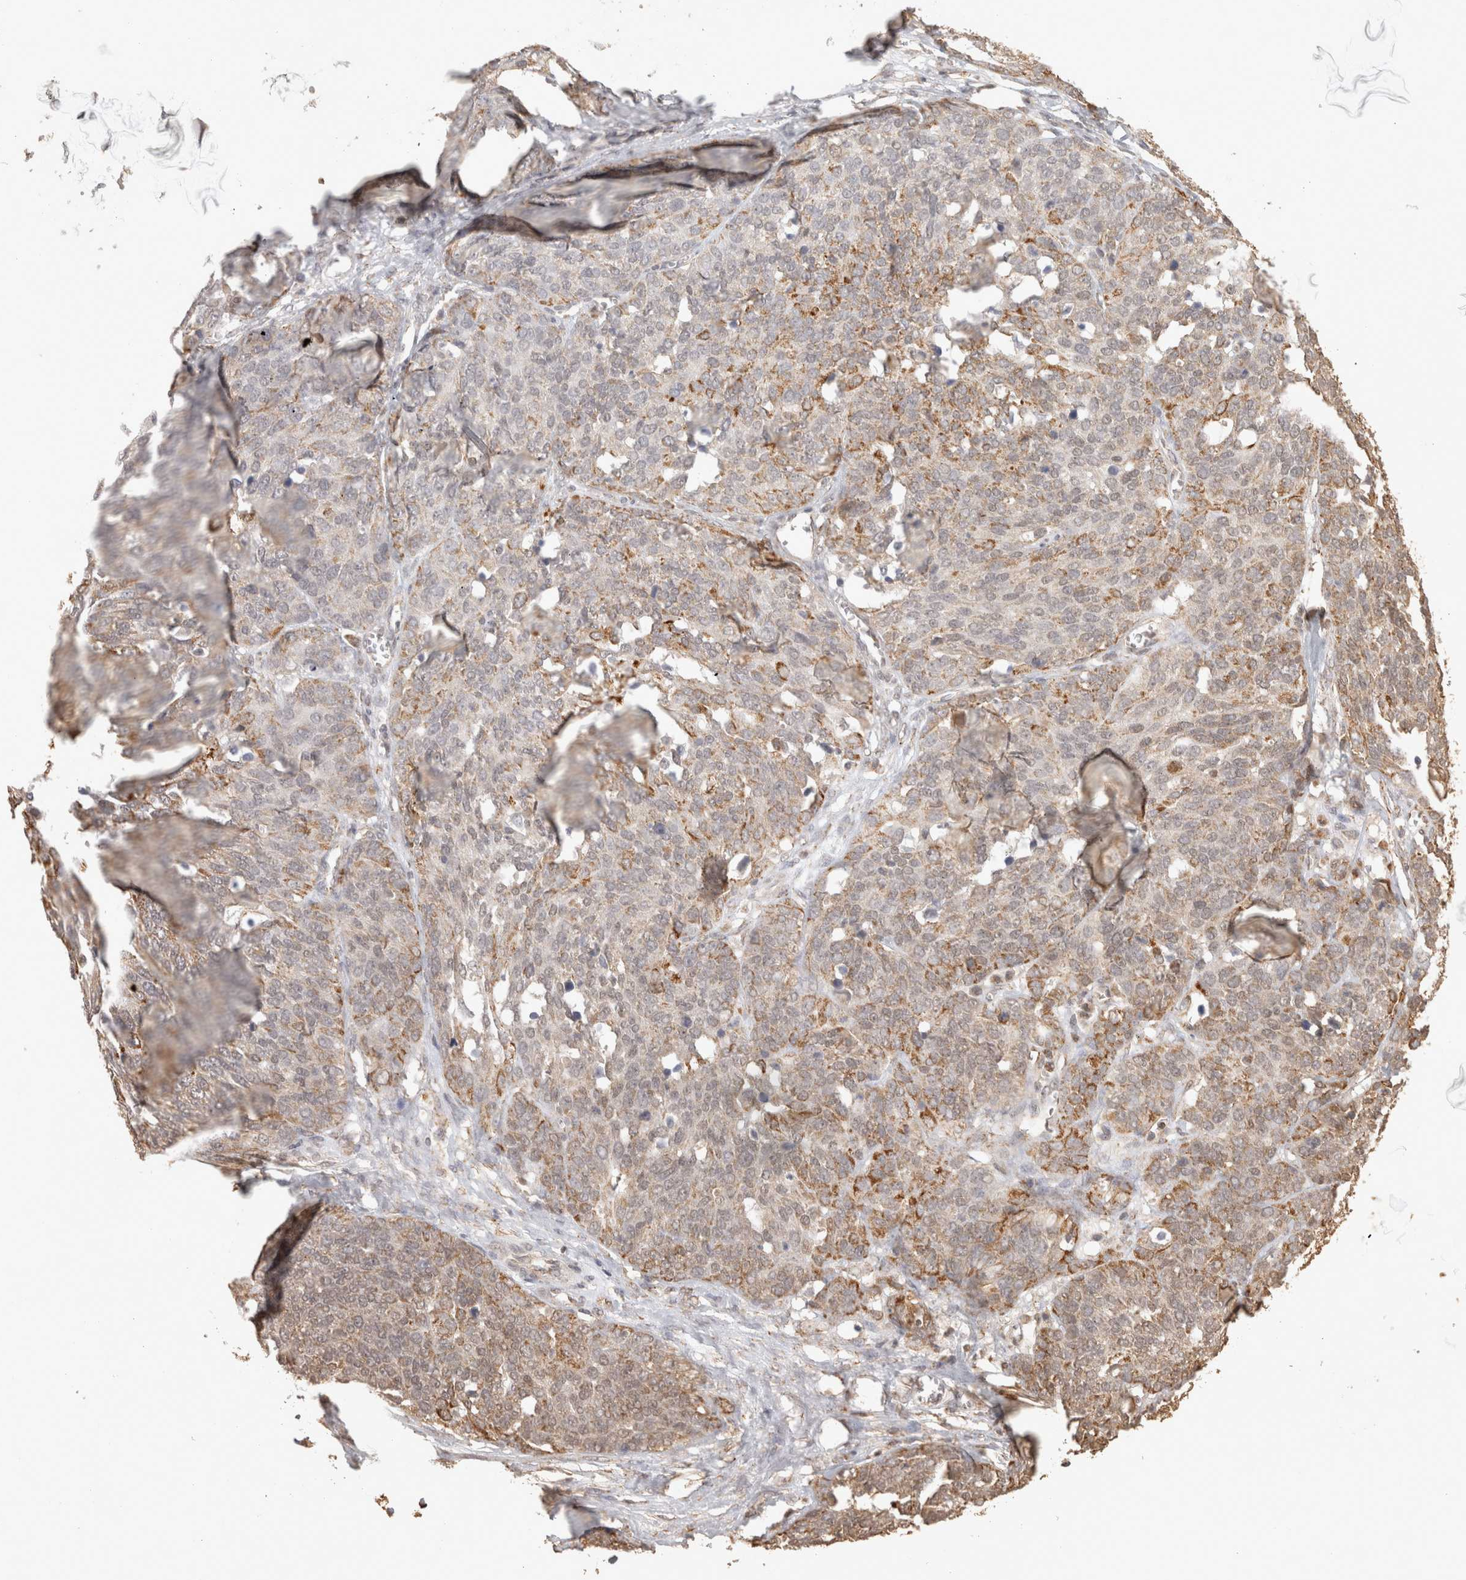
{"staining": {"intensity": "moderate", "quantity": "25%-75%", "location": "cytoplasmic/membranous"}, "tissue": "ovarian cancer", "cell_type": "Tumor cells", "image_type": "cancer", "snomed": [{"axis": "morphology", "description": "Cystadenocarcinoma, serous, NOS"}, {"axis": "topography", "description": "Ovary"}], "caption": "Tumor cells reveal moderate cytoplasmic/membranous positivity in about 25%-75% of cells in ovarian cancer.", "gene": "BNIP3L", "patient": {"sex": "female", "age": 44}}